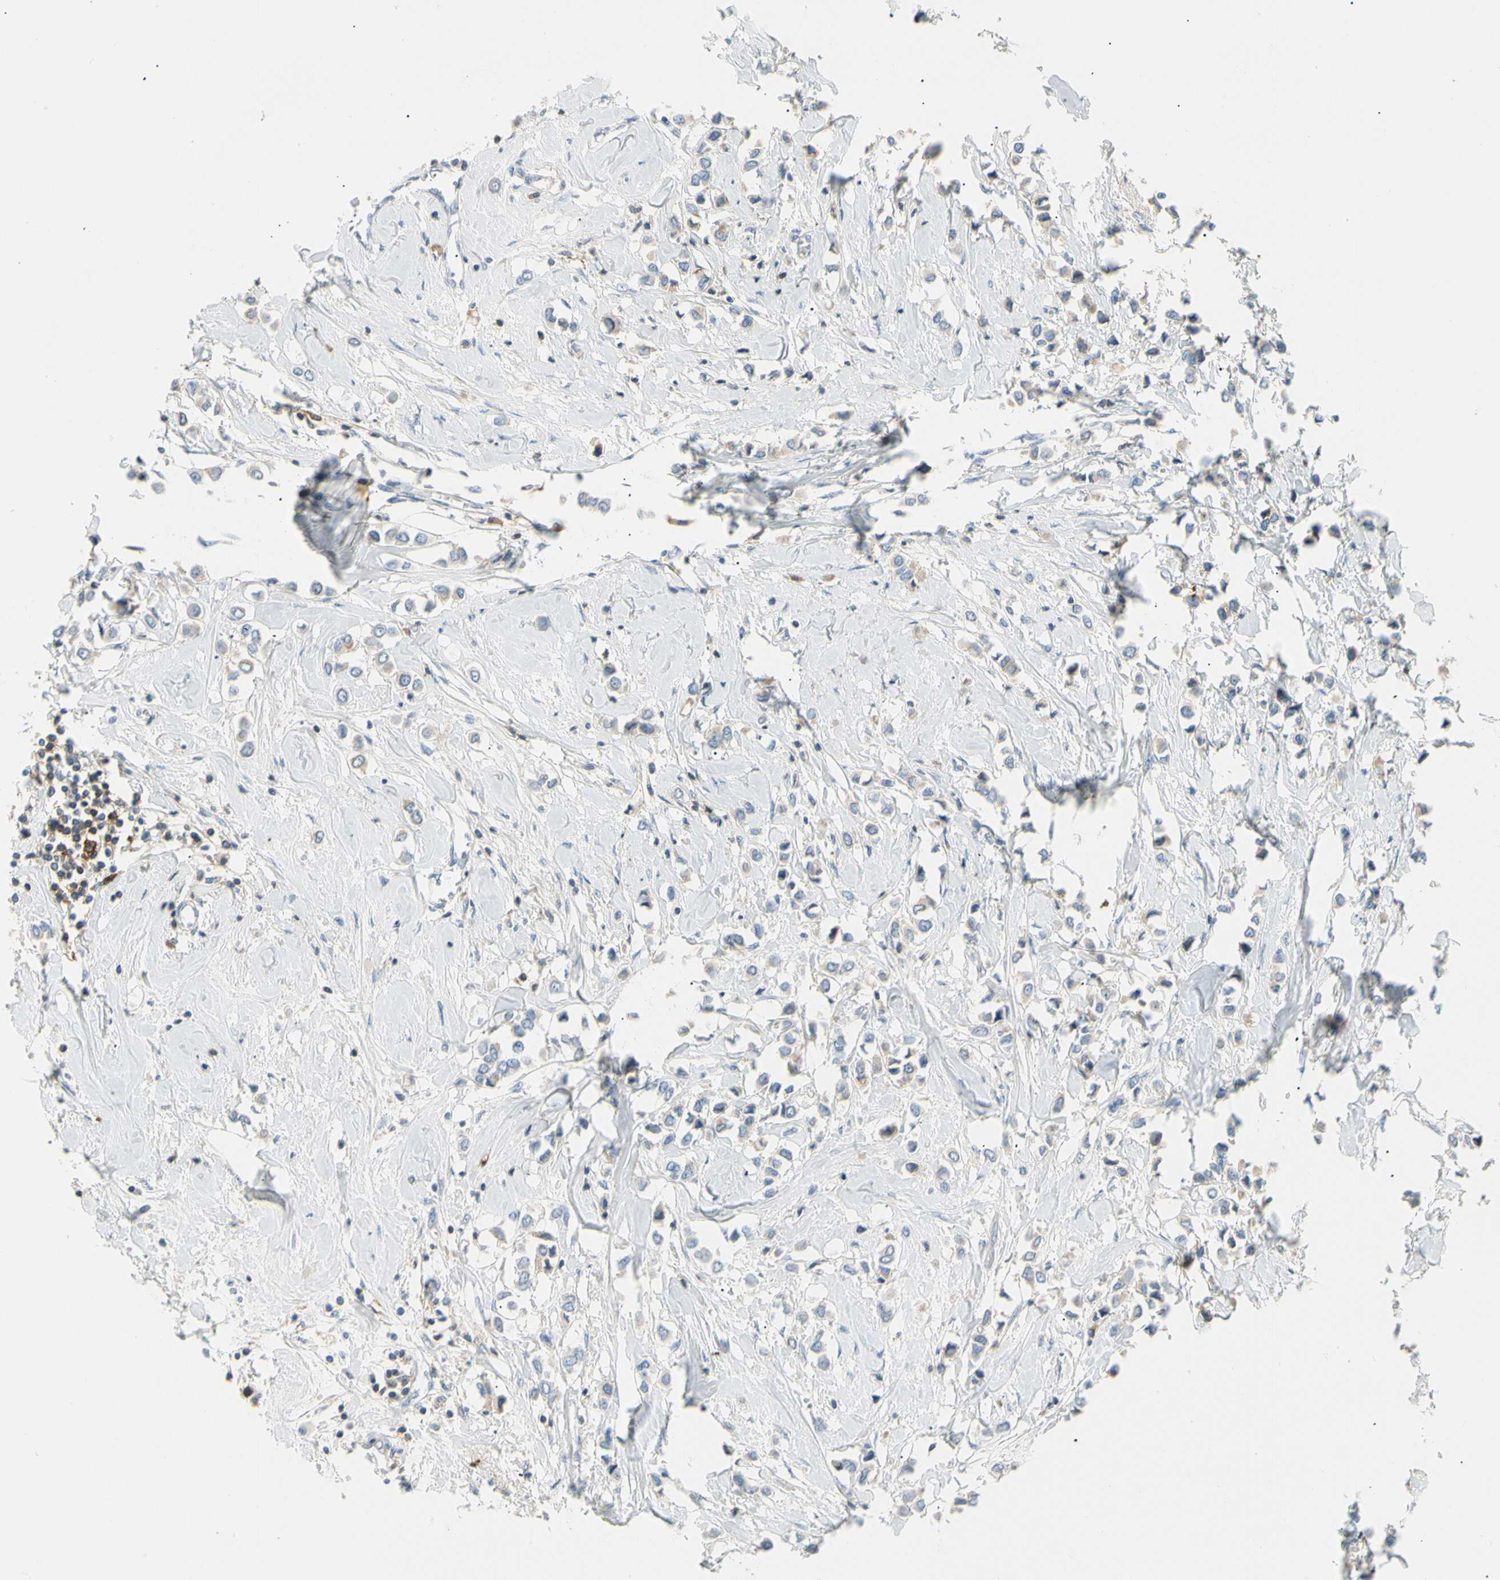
{"staining": {"intensity": "negative", "quantity": "none", "location": "none"}, "tissue": "breast cancer", "cell_type": "Tumor cells", "image_type": "cancer", "snomed": [{"axis": "morphology", "description": "Lobular carcinoma"}, {"axis": "topography", "description": "Breast"}], "caption": "Immunohistochemistry photomicrograph of breast cancer (lobular carcinoma) stained for a protein (brown), which displays no staining in tumor cells.", "gene": "TNFRSF18", "patient": {"sex": "female", "age": 51}}